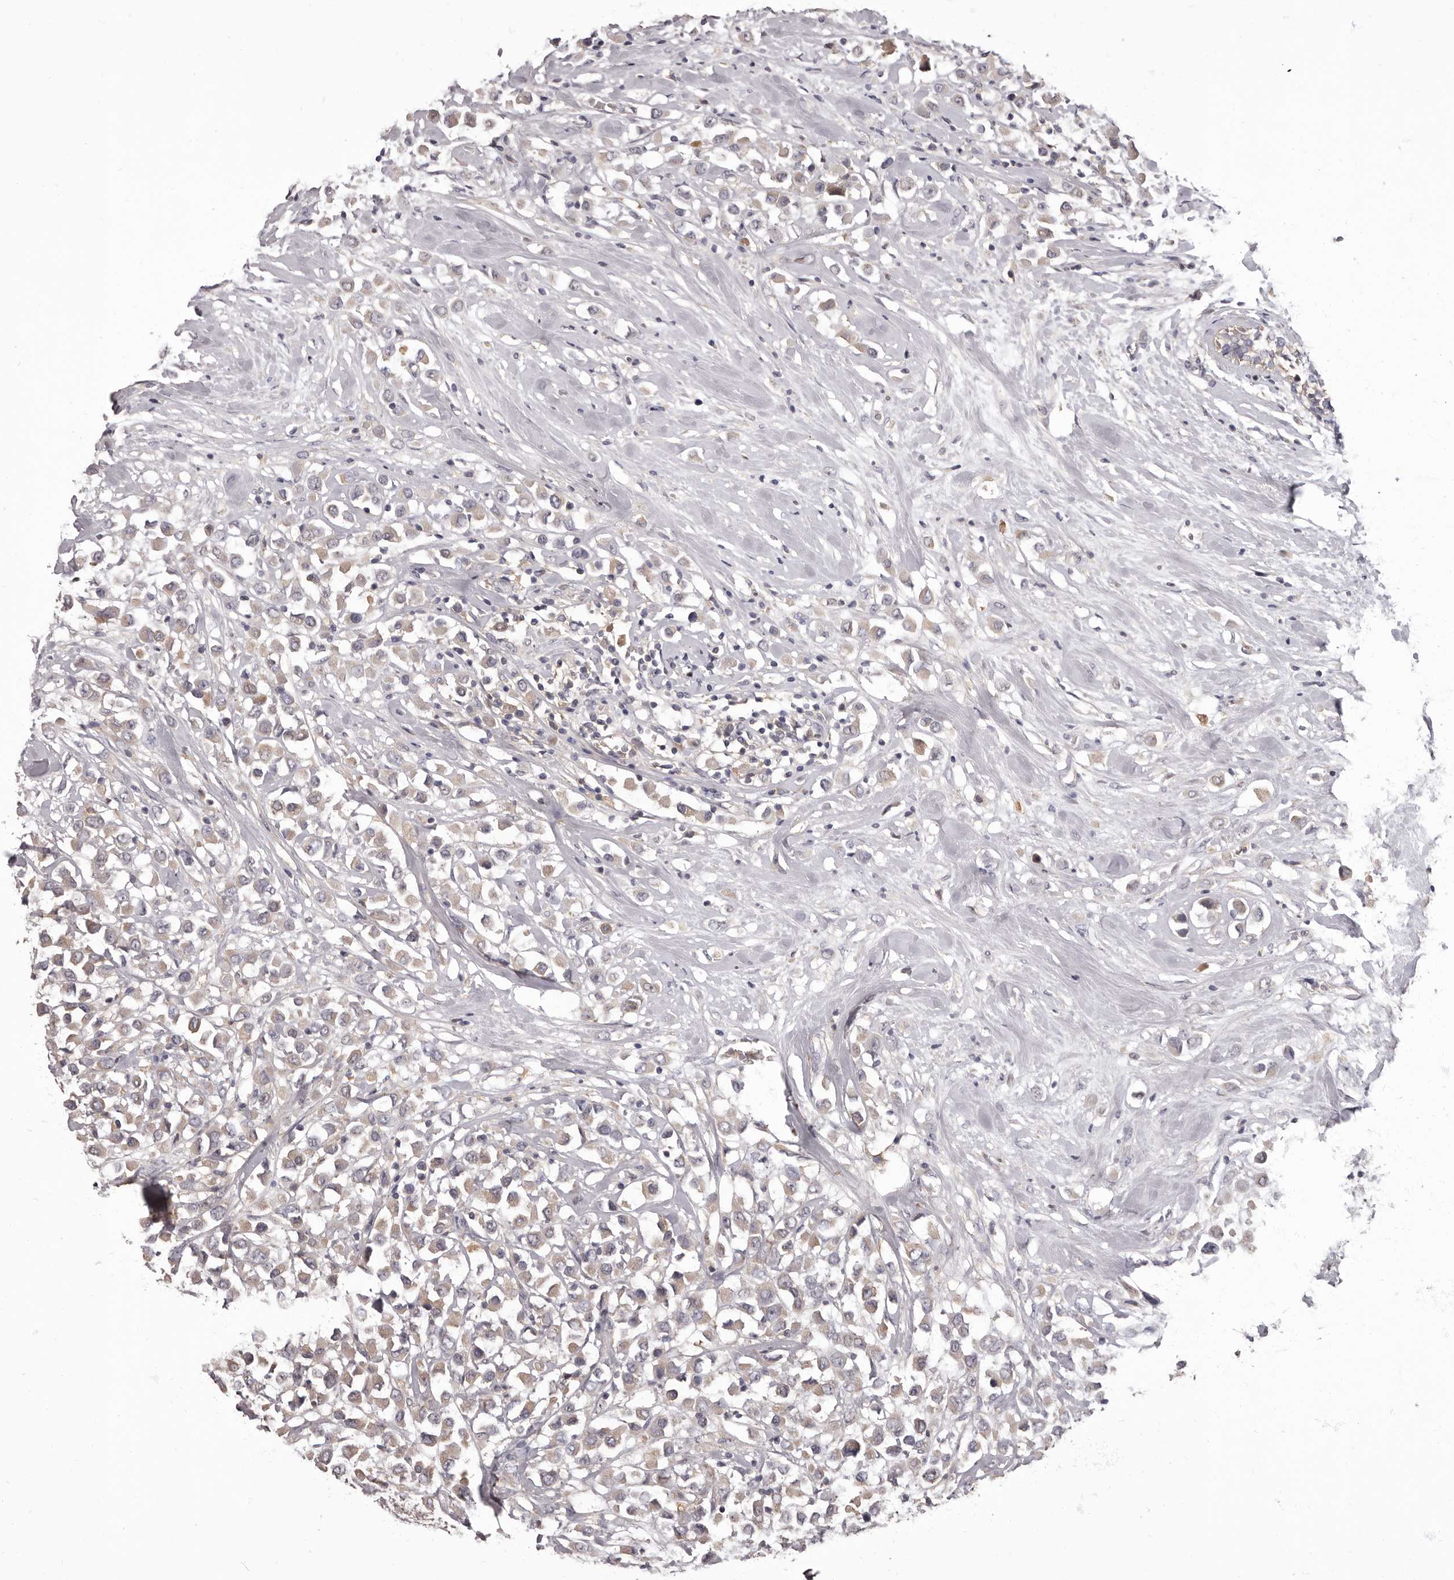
{"staining": {"intensity": "weak", "quantity": "25%-75%", "location": "cytoplasmic/membranous"}, "tissue": "breast cancer", "cell_type": "Tumor cells", "image_type": "cancer", "snomed": [{"axis": "morphology", "description": "Duct carcinoma"}, {"axis": "topography", "description": "Breast"}], "caption": "Protein expression analysis of human intraductal carcinoma (breast) reveals weak cytoplasmic/membranous expression in approximately 25%-75% of tumor cells. (DAB IHC, brown staining for protein, blue staining for nuclei).", "gene": "APEH", "patient": {"sex": "female", "age": 61}}